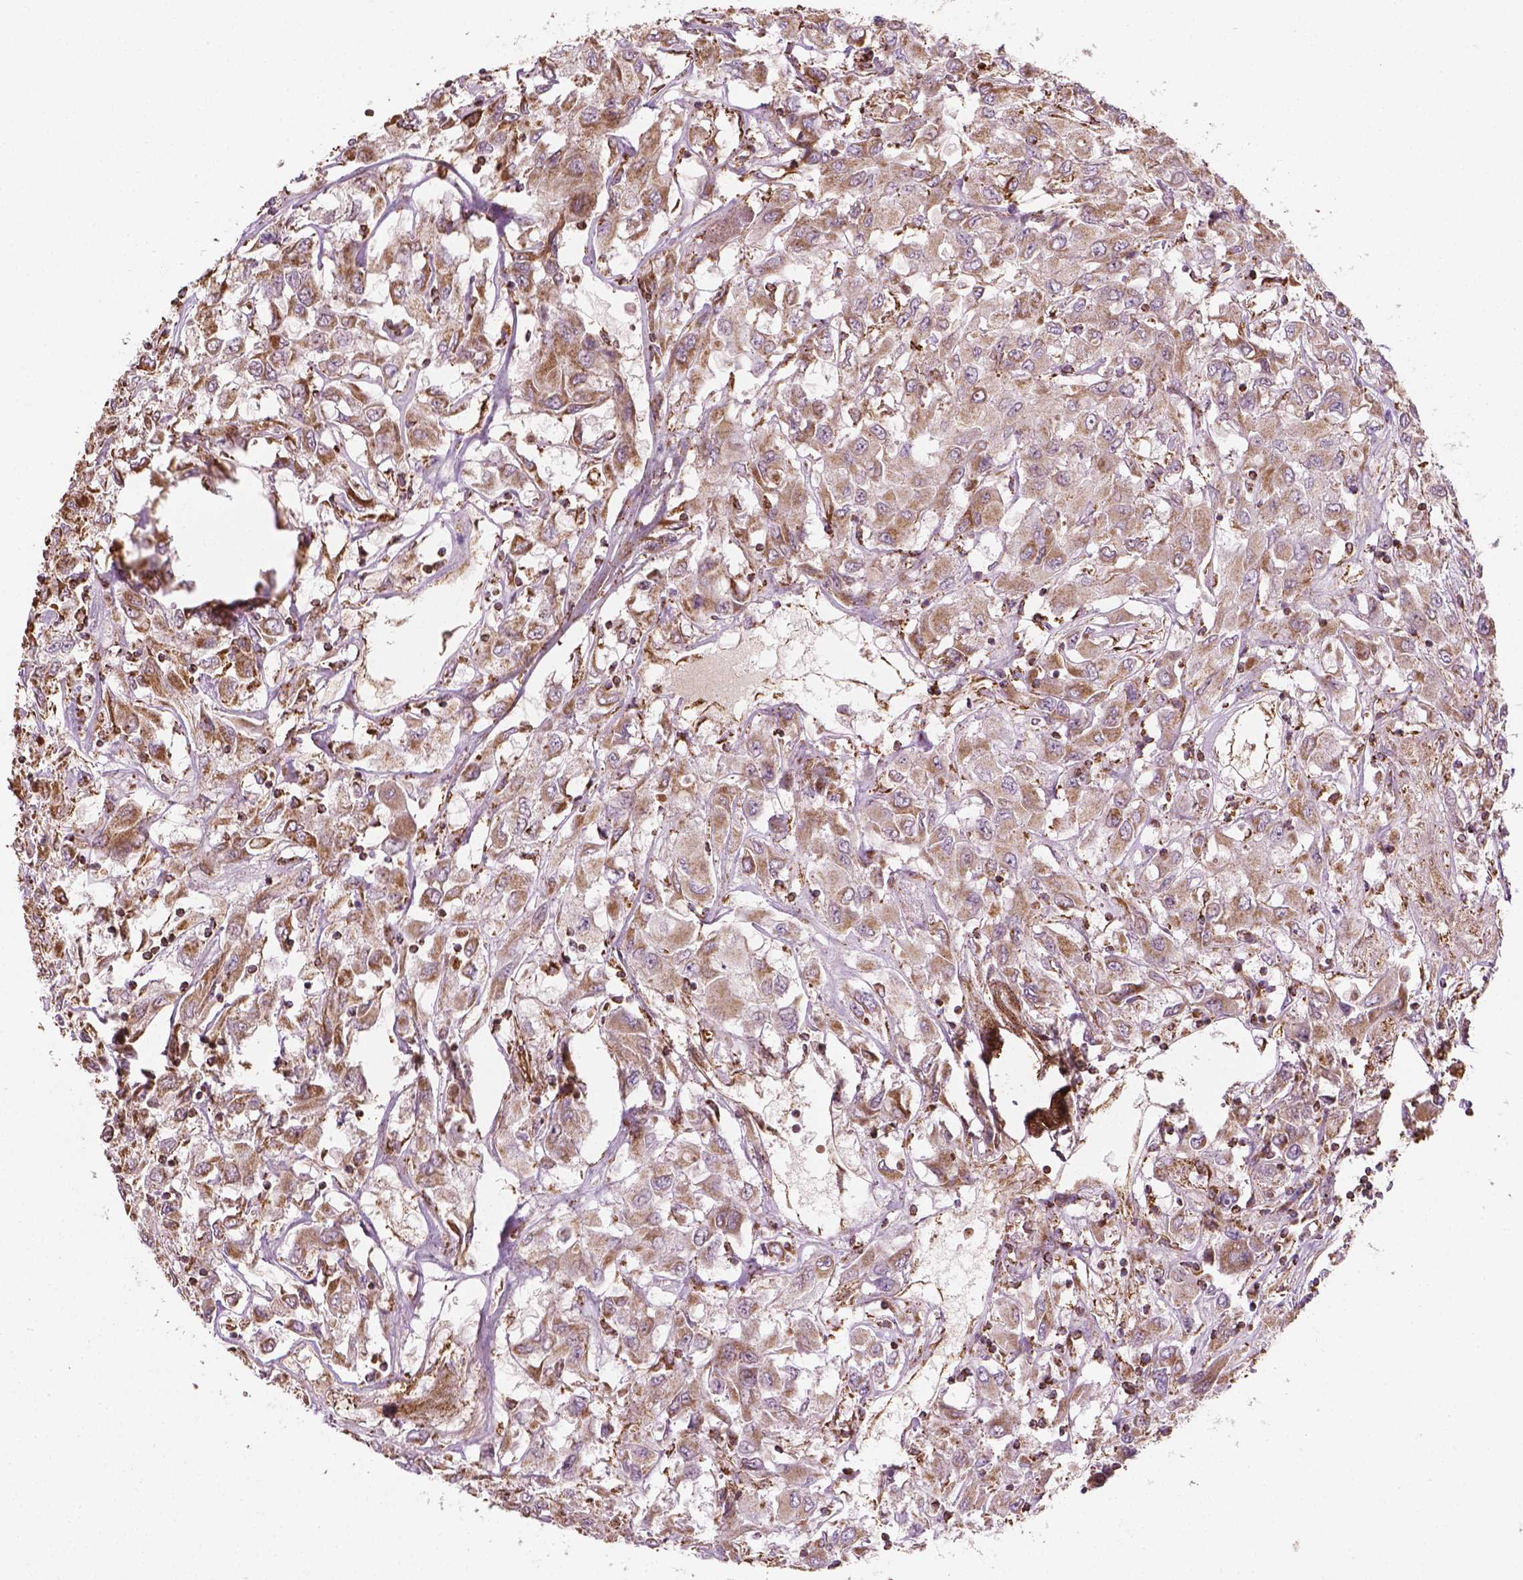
{"staining": {"intensity": "moderate", "quantity": ">75%", "location": "cytoplasmic/membranous"}, "tissue": "renal cancer", "cell_type": "Tumor cells", "image_type": "cancer", "snomed": [{"axis": "morphology", "description": "Adenocarcinoma, NOS"}, {"axis": "topography", "description": "Kidney"}], "caption": "Immunohistochemical staining of human renal cancer (adenocarcinoma) exhibits medium levels of moderate cytoplasmic/membranous expression in approximately >75% of tumor cells.", "gene": "HS3ST3A1", "patient": {"sex": "female", "age": 76}}